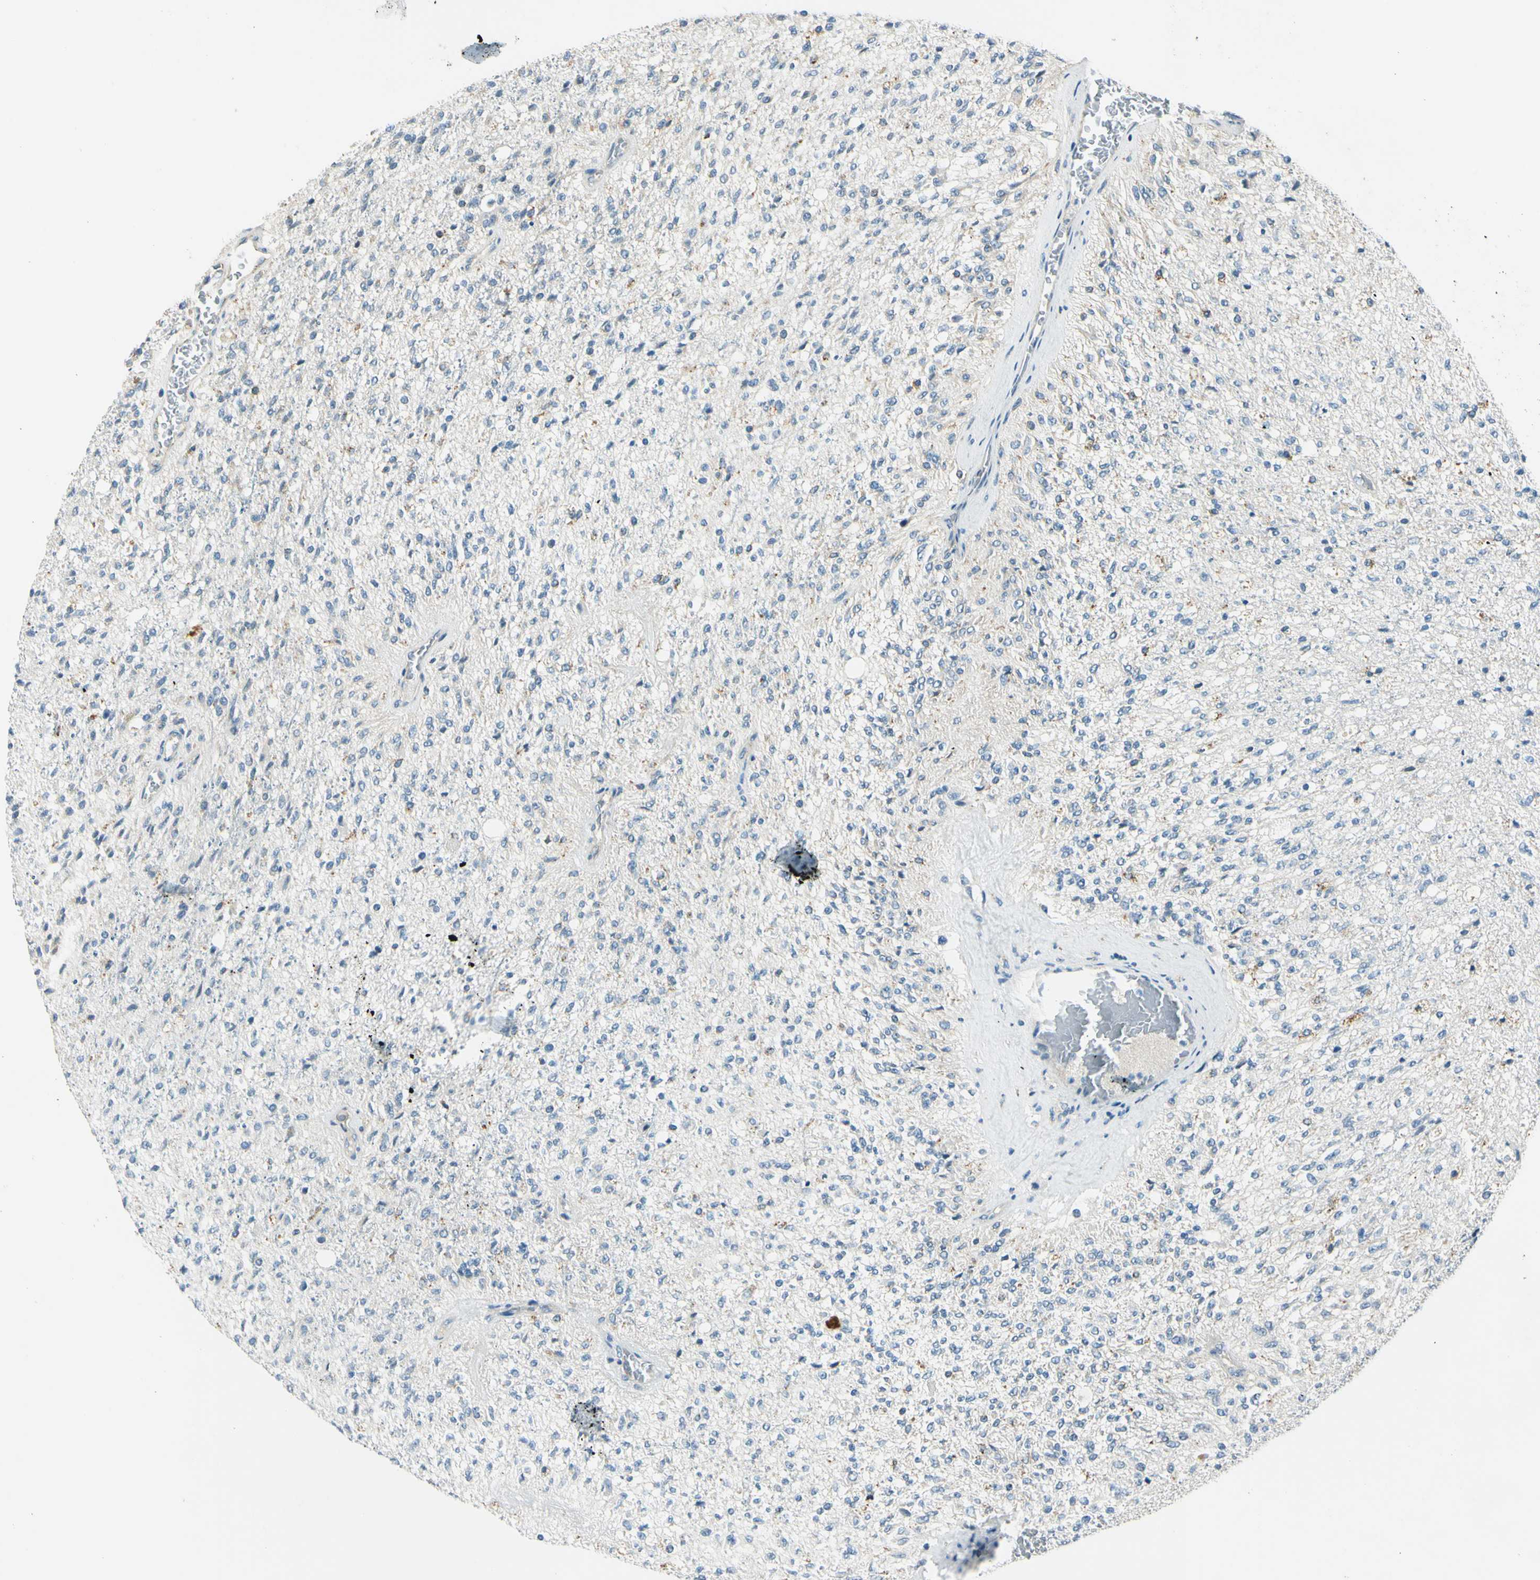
{"staining": {"intensity": "negative", "quantity": "none", "location": "none"}, "tissue": "glioma", "cell_type": "Tumor cells", "image_type": "cancer", "snomed": [{"axis": "morphology", "description": "Normal tissue, NOS"}, {"axis": "morphology", "description": "Glioma, malignant, High grade"}, {"axis": "topography", "description": "Cerebral cortex"}], "caption": "Human malignant glioma (high-grade) stained for a protein using immunohistochemistry (IHC) shows no staining in tumor cells.", "gene": "LAMA3", "patient": {"sex": "male", "age": 77}}